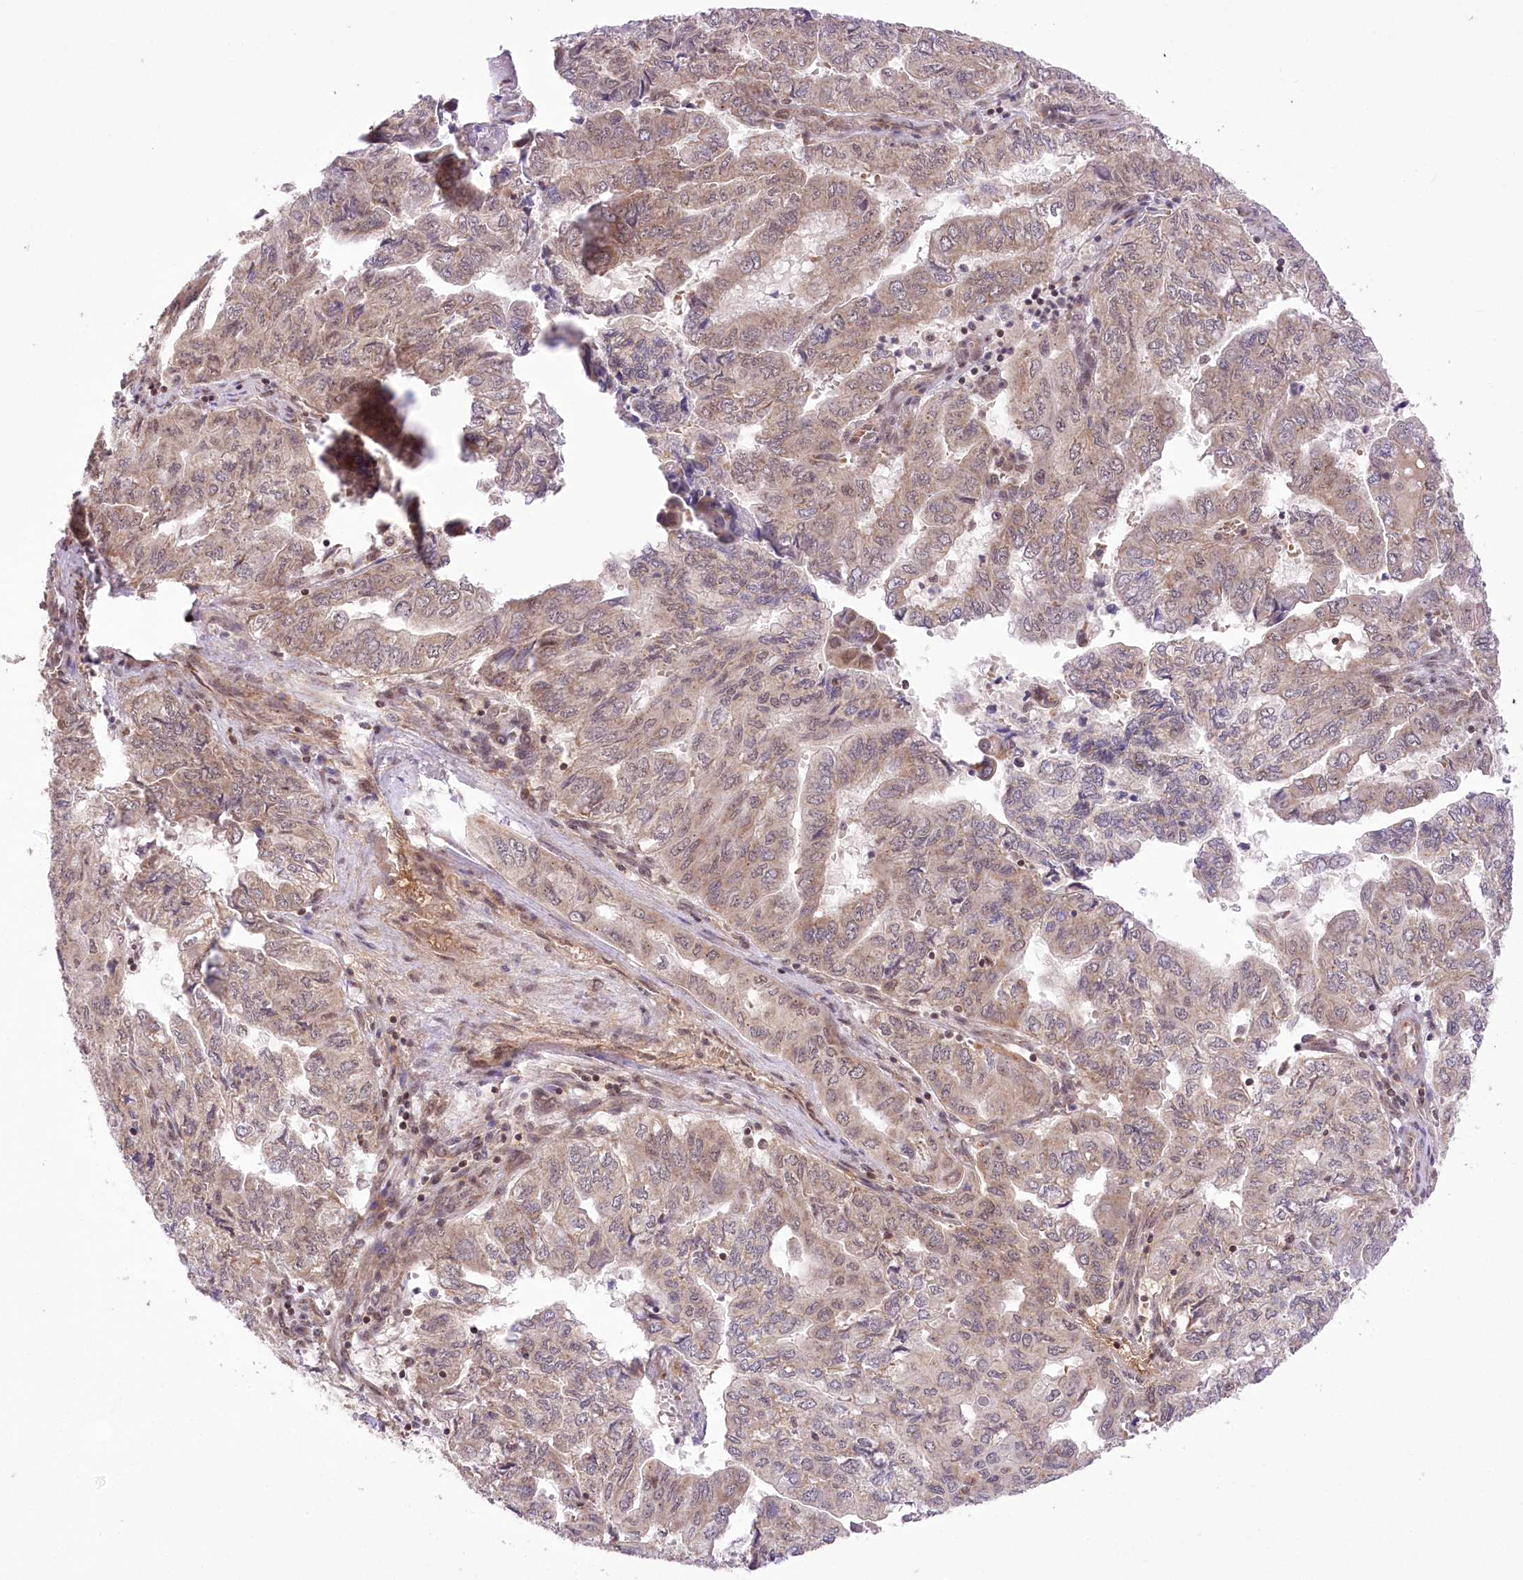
{"staining": {"intensity": "weak", "quantity": ">75%", "location": "cytoplasmic/membranous,nuclear"}, "tissue": "pancreatic cancer", "cell_type": "Tumor cells", "image_type": "cancer", "snomed": [{"axis": "morphology", "description": "Adenocarcinoma, NOS"}, {"axis": "topography", "description": "Pancreas"}], "caption": "Immunohistochemistry (IHC) photomicrograph of neoplastic tissue: human adenocarcinoma (pancreatic) stained using immunohistochemistry (IHC) reveals low levels of weak protein expression localized specifically in the cytoplasmic/membranous and nuclear of tumor cells, appearing as a cytoplasmic/membranous and nuclear brown color.", "gene": "ZMAT2", "patient": {"sex": "male", "age": 51}}